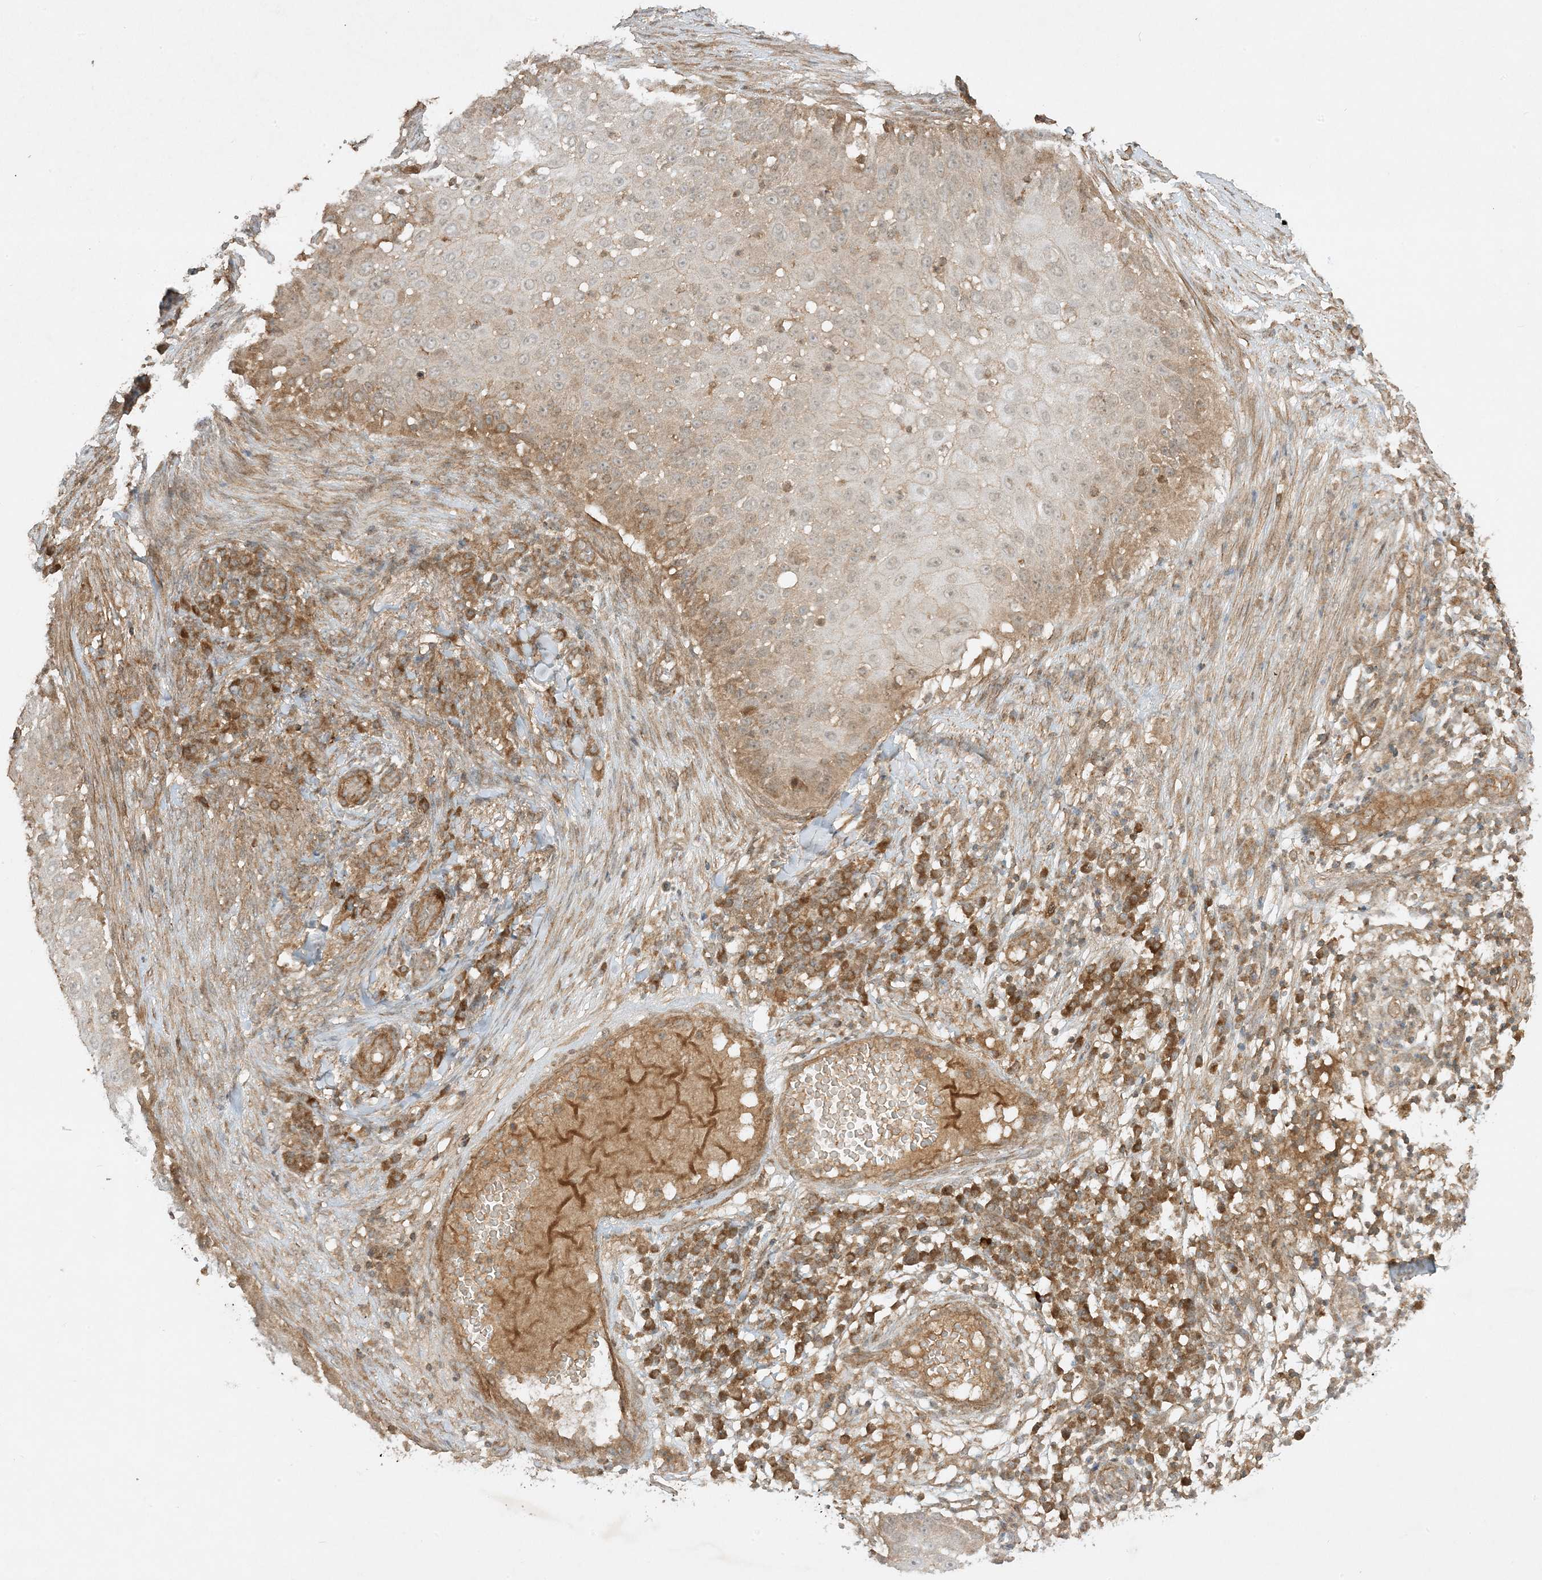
{"staining": {"intensity": "weak", "quantity": "<25%", "location": "cytoplasmic/membranous"}, "tissue": "skin cancer", "cell_type": "Tumor cells", "image_type": "cancer", "snomed": [{"axis": "morphology", "description": "Squamous cell carcinoma, NOS"}, {"axis": "topography", "description": "Skin"}], "caption": "Immunohistochemistry (IHC) image of neoplastic tissue: skin squamous cell carcinoma stained with DAB demonstrates no significant protein positivity in tumor cells.", "gene": "XRN1", "patient": {"sex": "female", "age": 44}}